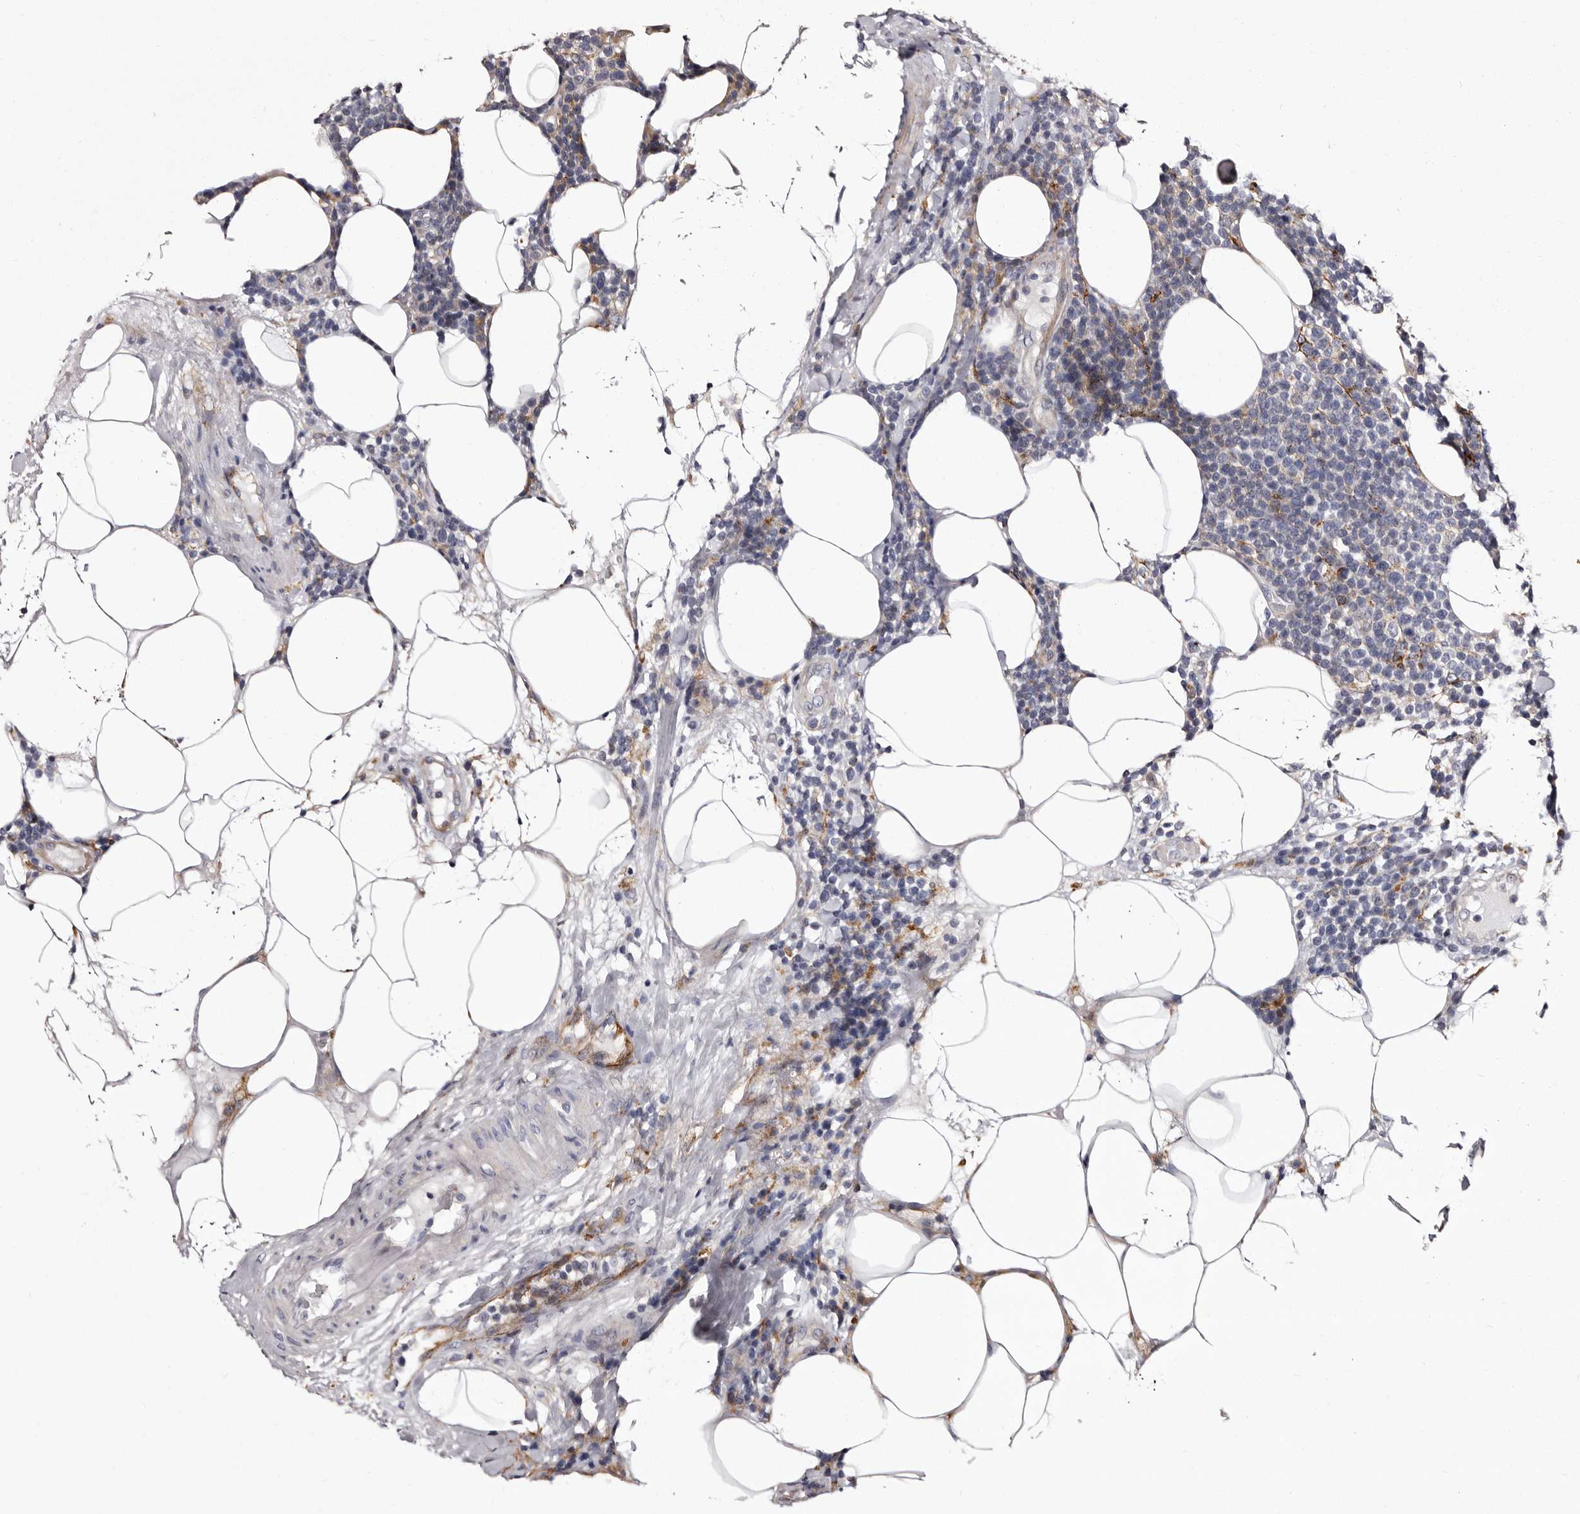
{"staining": {"intensity": "negative", "quantity": "none", "location": "none"}, "tissue": "lymphoma", "cell_type": "Tumor cells", "image_type": "cancer", "snomed": [{"axis": "morphology", "description": "Malignant lymphoma, non-Hodgkin's type, High grade"}, {"axis": "topography", "description": "Lymph node"}], "caption": "IHC of human lymphoma reveals no expression in tumor cells. (DAB (3,3'-diaminobenzidine) immunohistochemistry (IHC) visualized using brightfield microscopy, high magnification).", "gene": "AUNIP", "patient": {"sex": "male", "age": 61}}